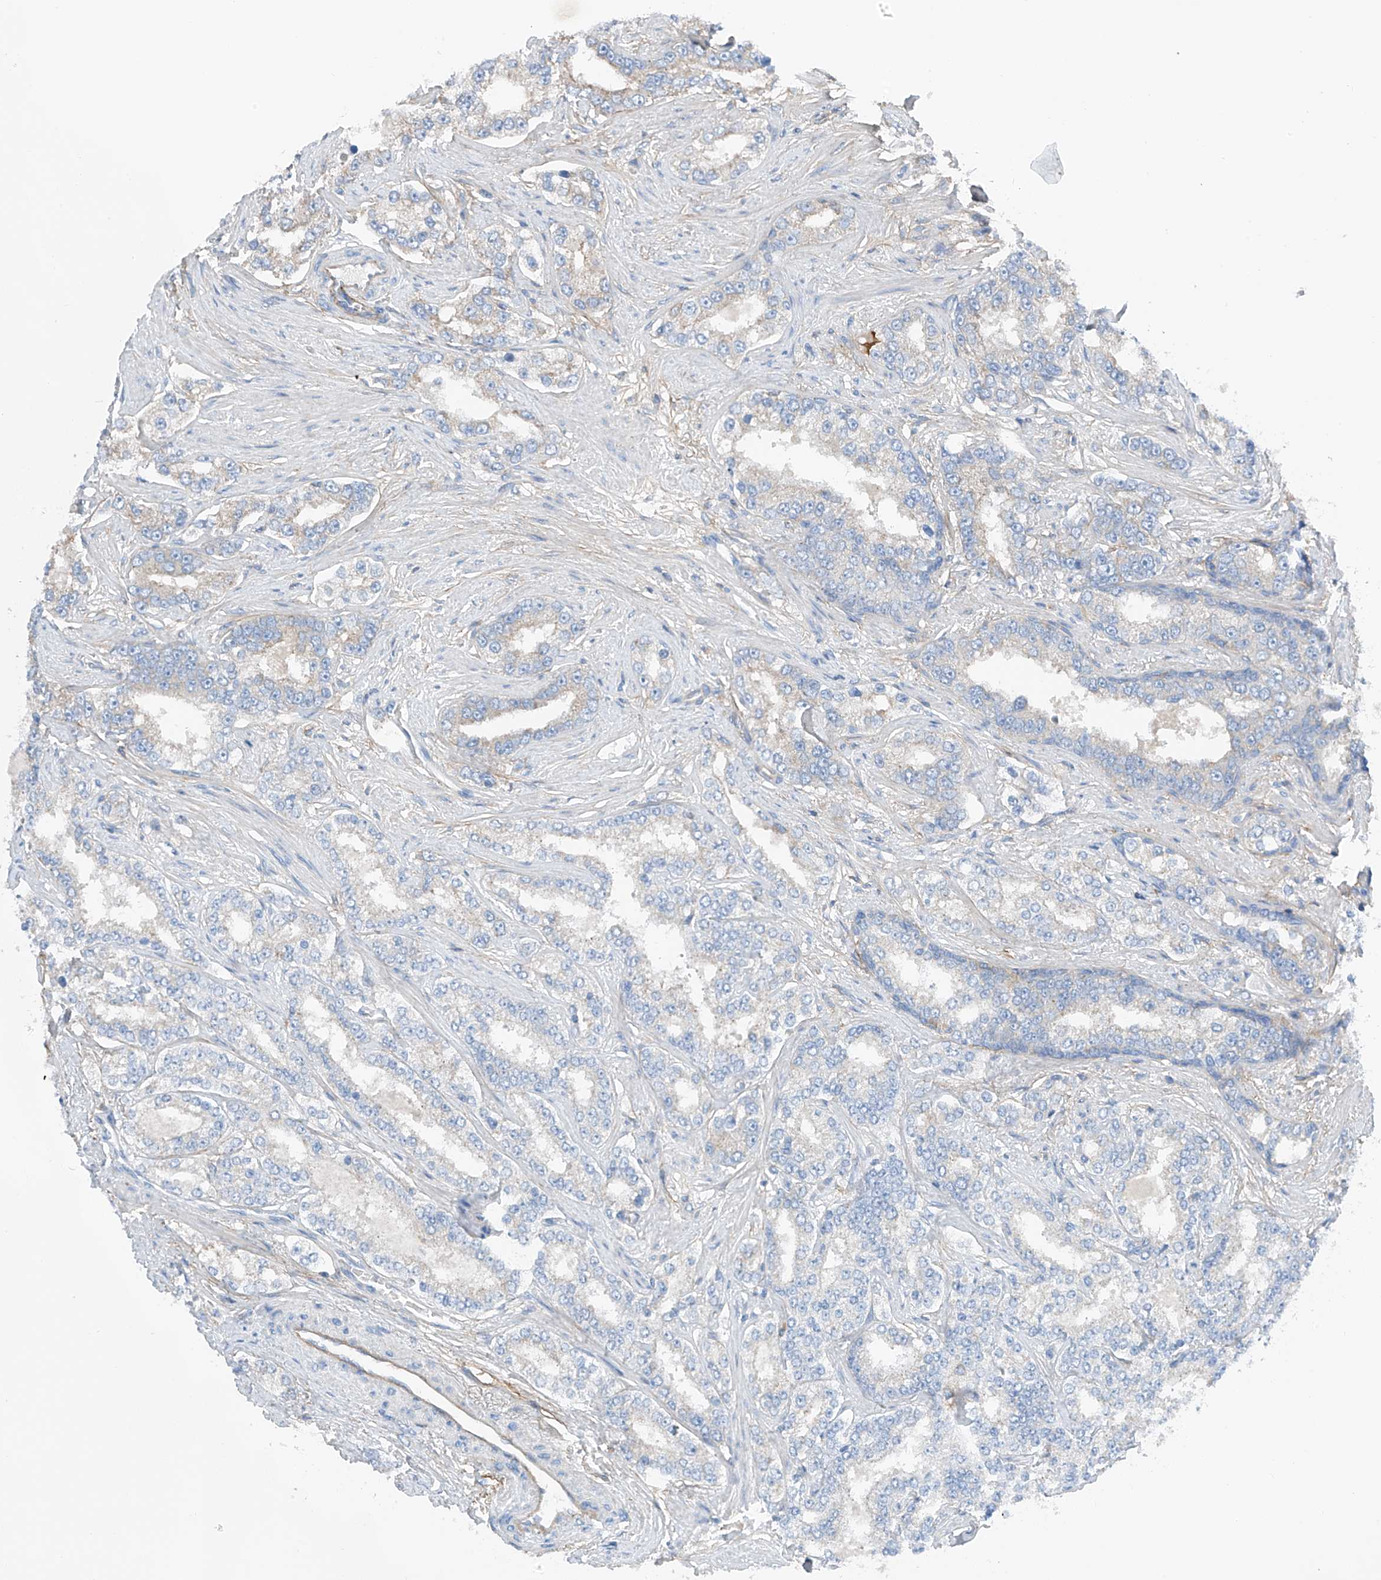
{"staining": {"intensity": "negative", "quantity": "none", "location": "none"}, "tissue": "prostate cancer", "cell_type": "Tumor cells", "image_type": "cancer", "snomed": [{"axis": "morphology", "description": "Normal tissue, NOS"}, {"axis": "morphology", "description": "Adenocarcinoma, High grade"}, {"axis": "topography", "description": "Prostate"}], "caption": "Immunohistochemical staining of human adenocarcinoma (high-grade) (prostate) displays no significant expression in tumor cells.", "gene": "NALCN", "patient": {"sex": "male", "age": 83}}